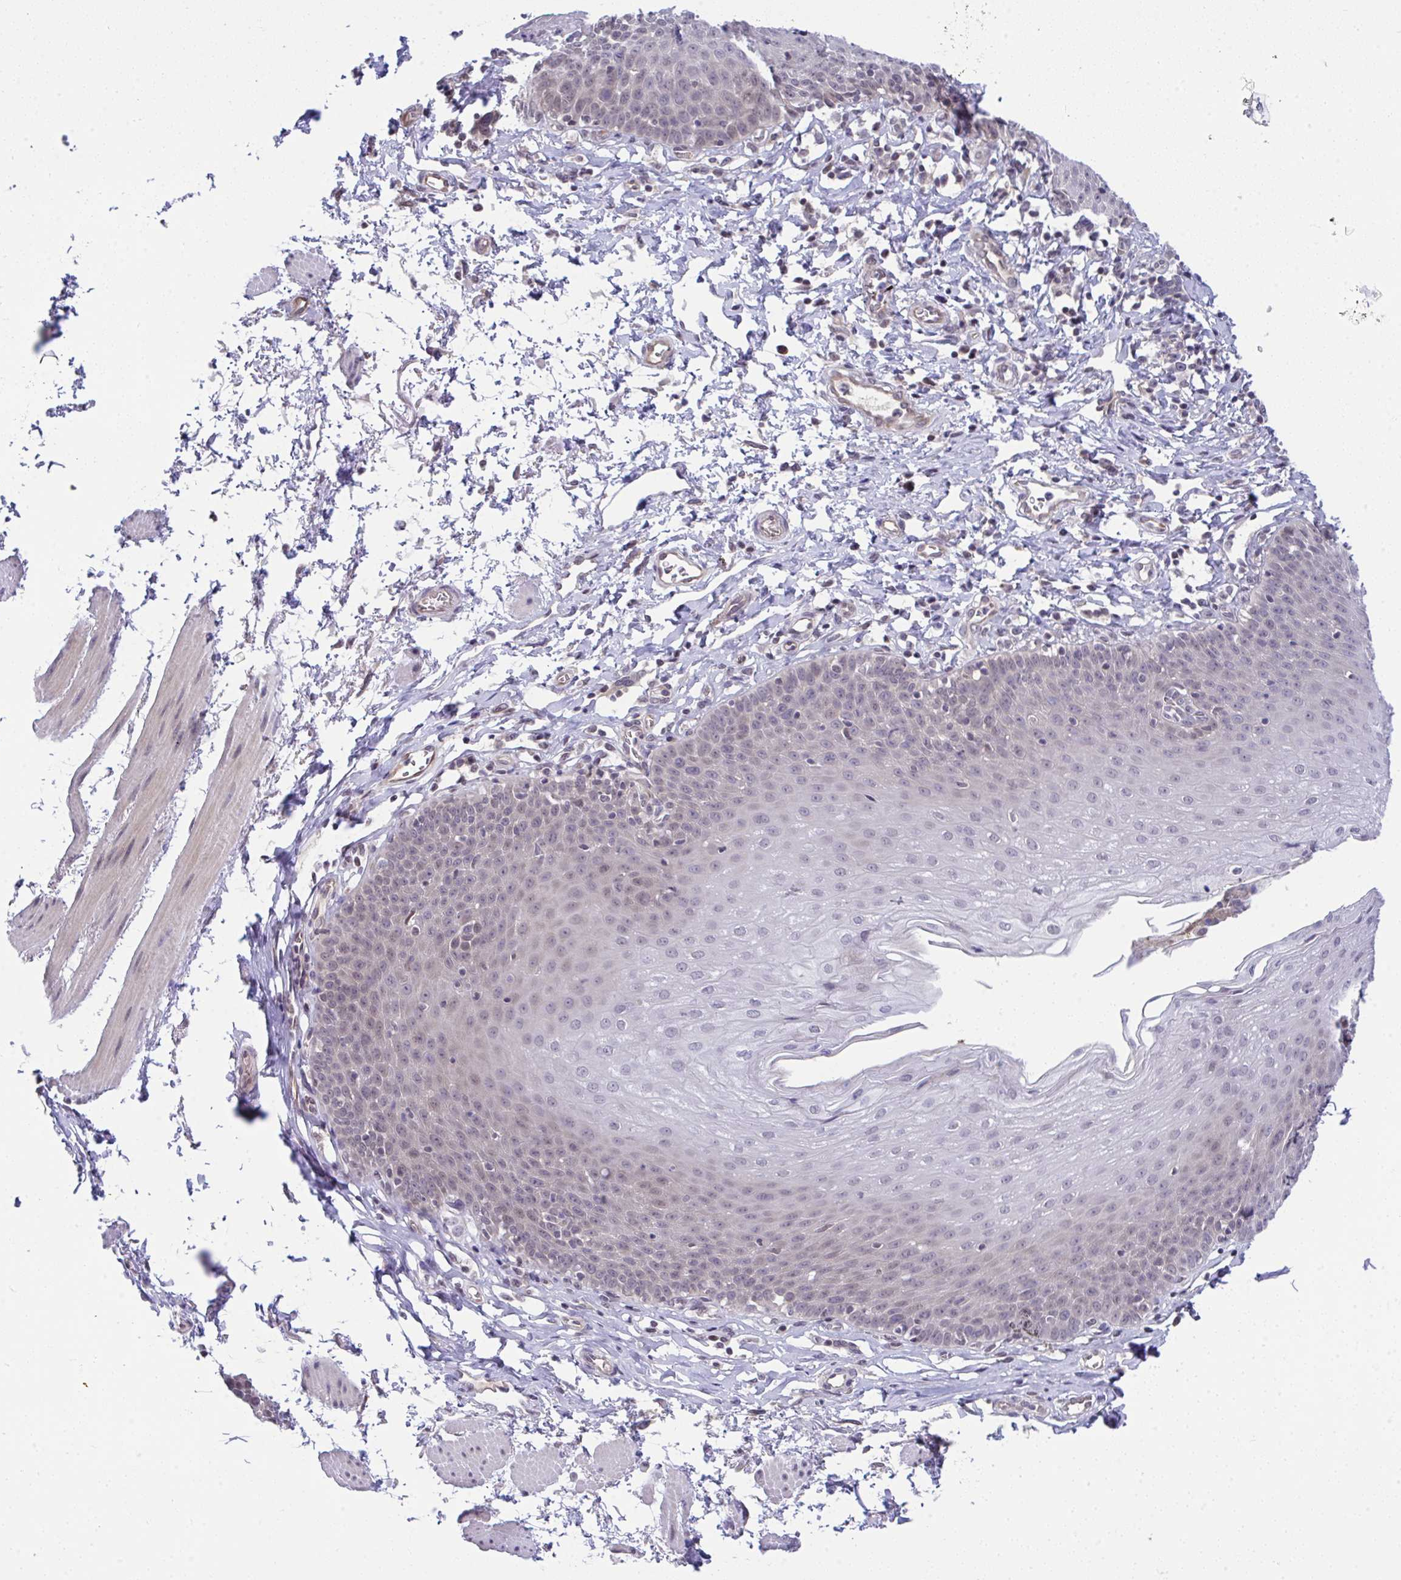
{"staining": {"intensity": "weak", "quantity": "25%-75%", "location": "cytoplasmic/membranous"}, "tissue": "esophagus", "cell_type": "Squamous epithelial cells", "image_type": "normal", "snomed": [{"axis": "morphology", "description": "Normal tissue, NOS"}, {"axis": "topography", "description": "Esophagus"}], "caption": "Esophagus stained for a protein displays weak cytoplasmic/membranous positivity in squamous epithelial cells. (DAB (3,3'-diaminobenzidine) = brown stain, brightfield microscopy at high magnification).", "gene": "C9orf64", "patient": {"sex": "female", "age": 81}}